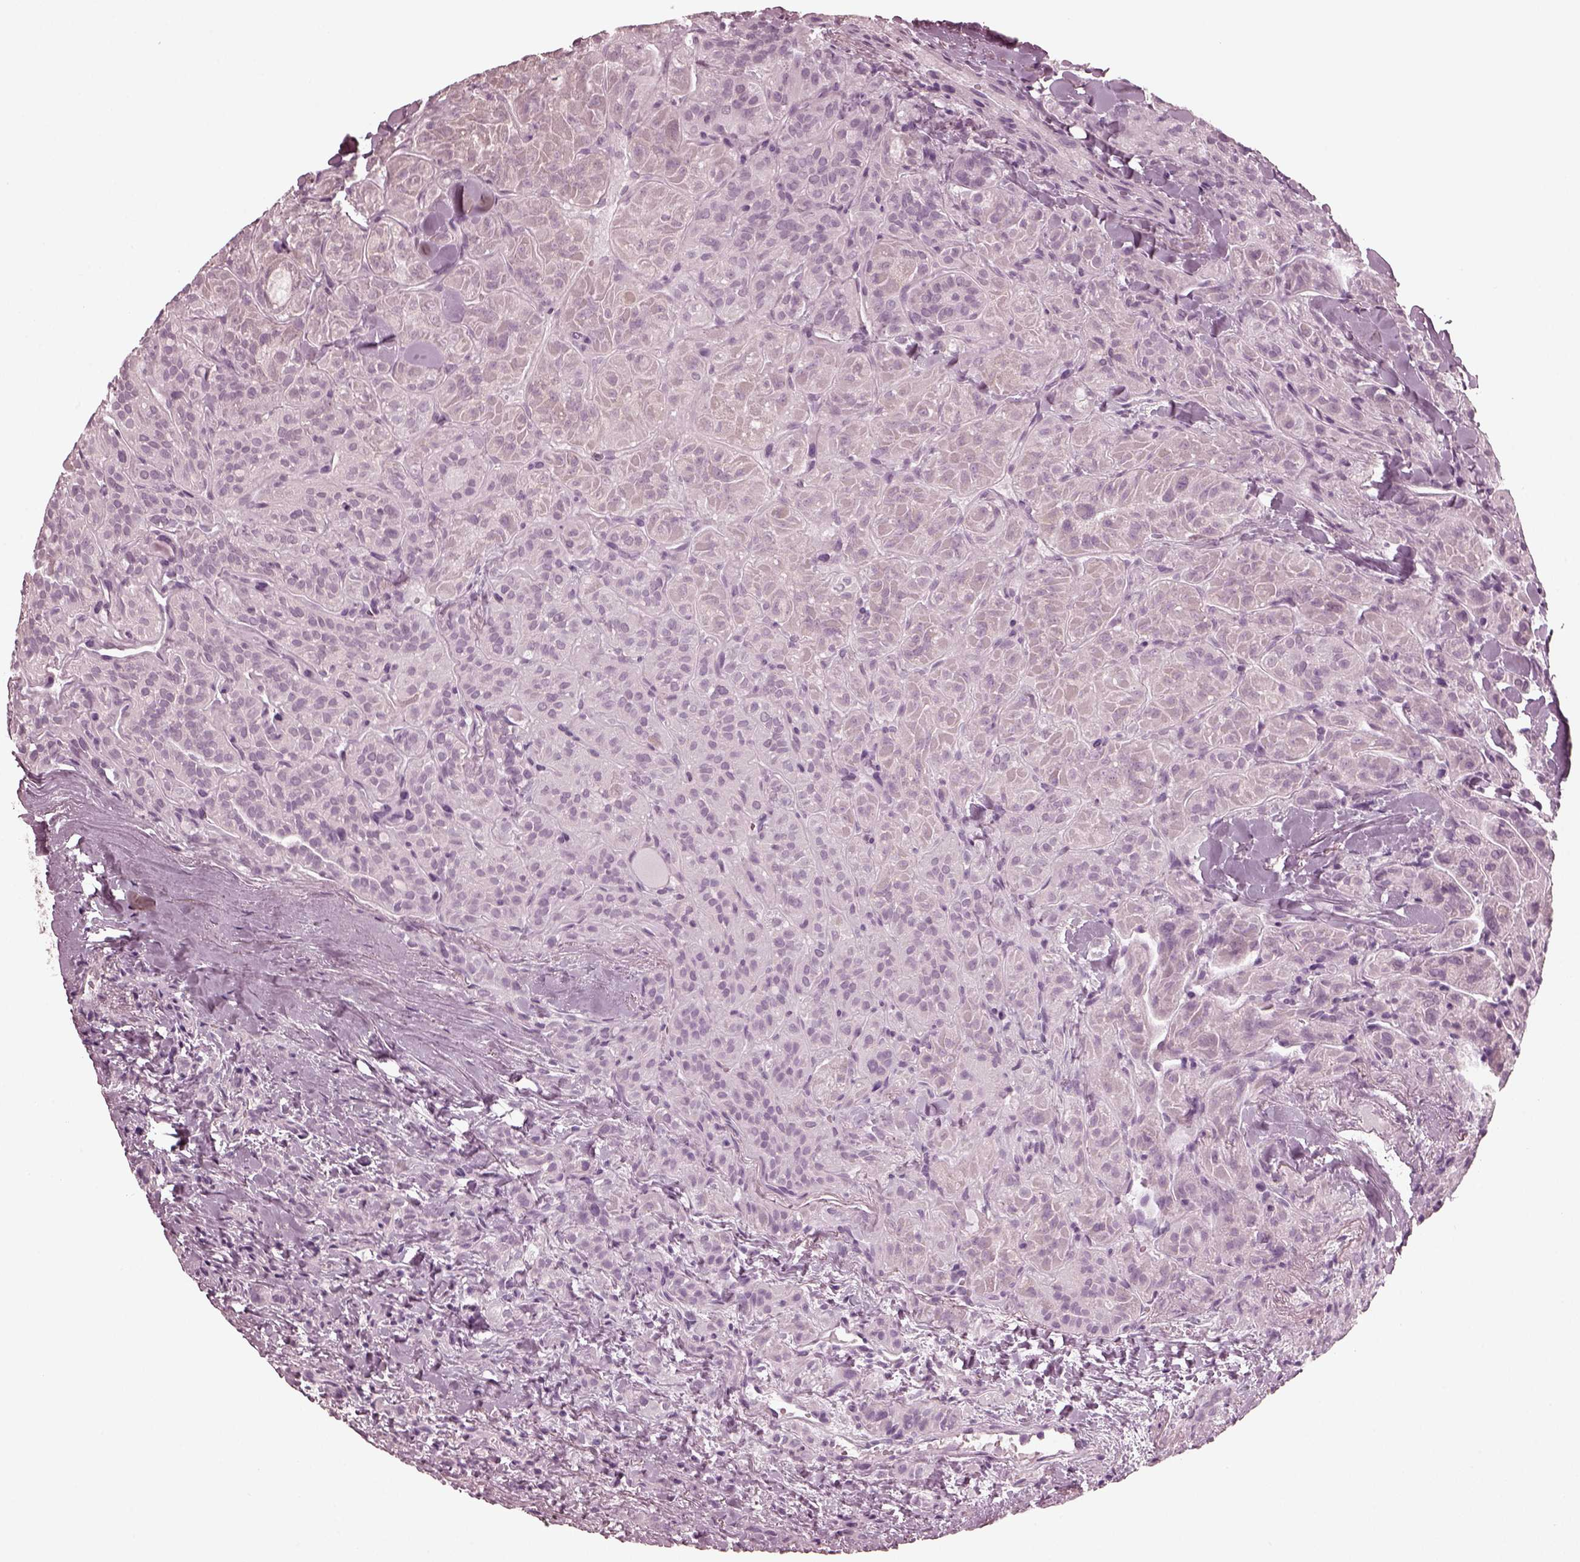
{"staining": {"intensity": "negative", "quantity": "none", "location": "none"}, "tissue": "thyroid cancer", "cell_type": "Tumor cells", "image_type": "cancer", "snomed": [{"axis": "morphology", "description": "Papillary adenocarcinoma, NOS"}, {"axis": "topography", "description": "Thyroid gland"}], "caption": "A high-resolution photomicrograph shows immunohistochemistry staining of thyroid papillary adenocarcinoma, which reveals no significant positivity in tumor cells.", "gene": "GRM6", "patient": {"sex": "female", "age": 45}}